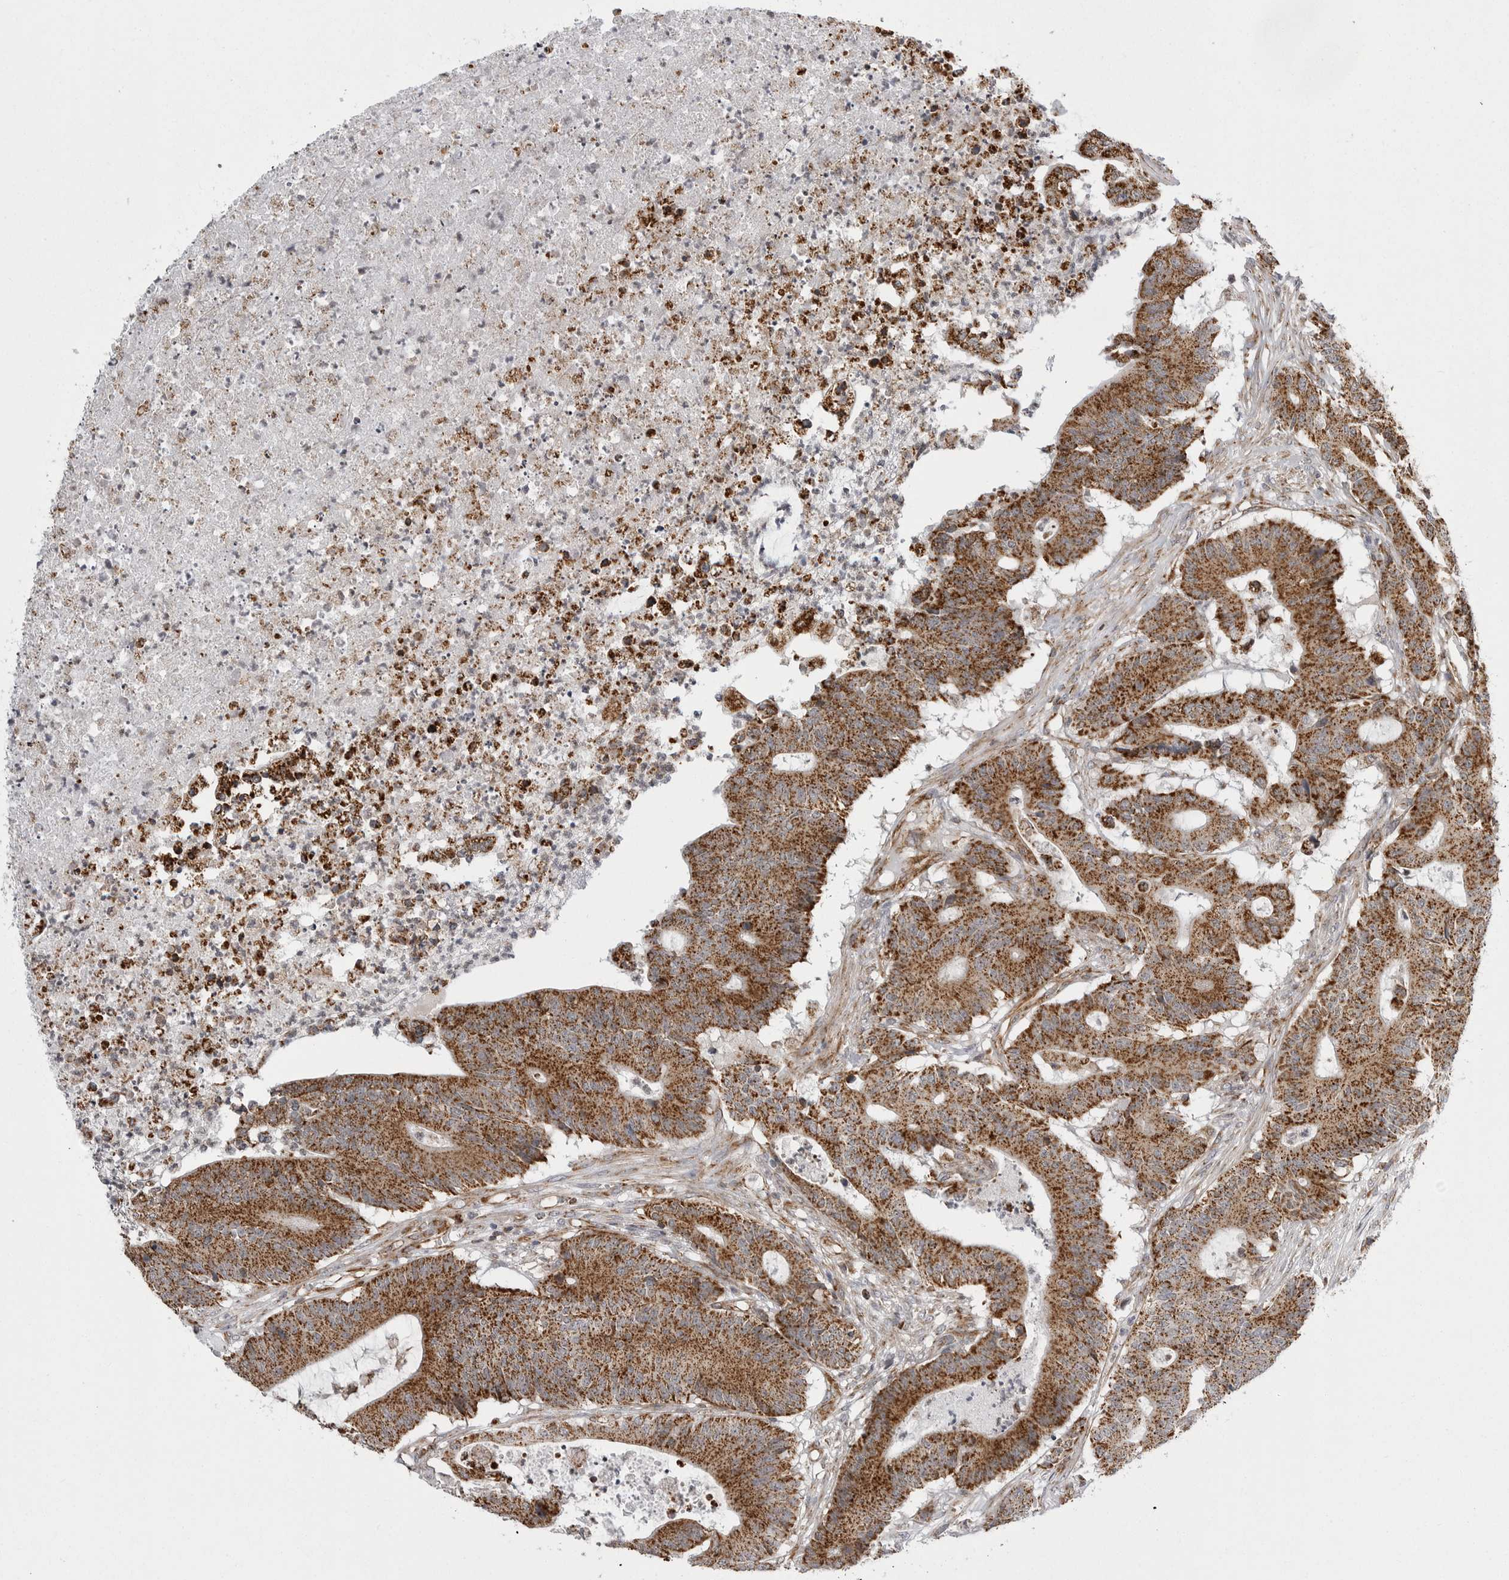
{"staining": {"intensity": "strong", "quantity": ">75%", "location": "cytoplasmic/membranous"}, "tissue": "colorectal cancer", "cell_type": "Tumor cells", "image_type": "cancer", "snomed": [{"axis": "morphology", "description": "Adenocarcinoma, NOS"}, {"axis": "topography", "description": "Colon"}], "caption": "Human colorectal cancer stained with a protein marker displays strong staining in tumor cells.", "gene": "FH", "patient": {"sex": "female", "age": 84}}